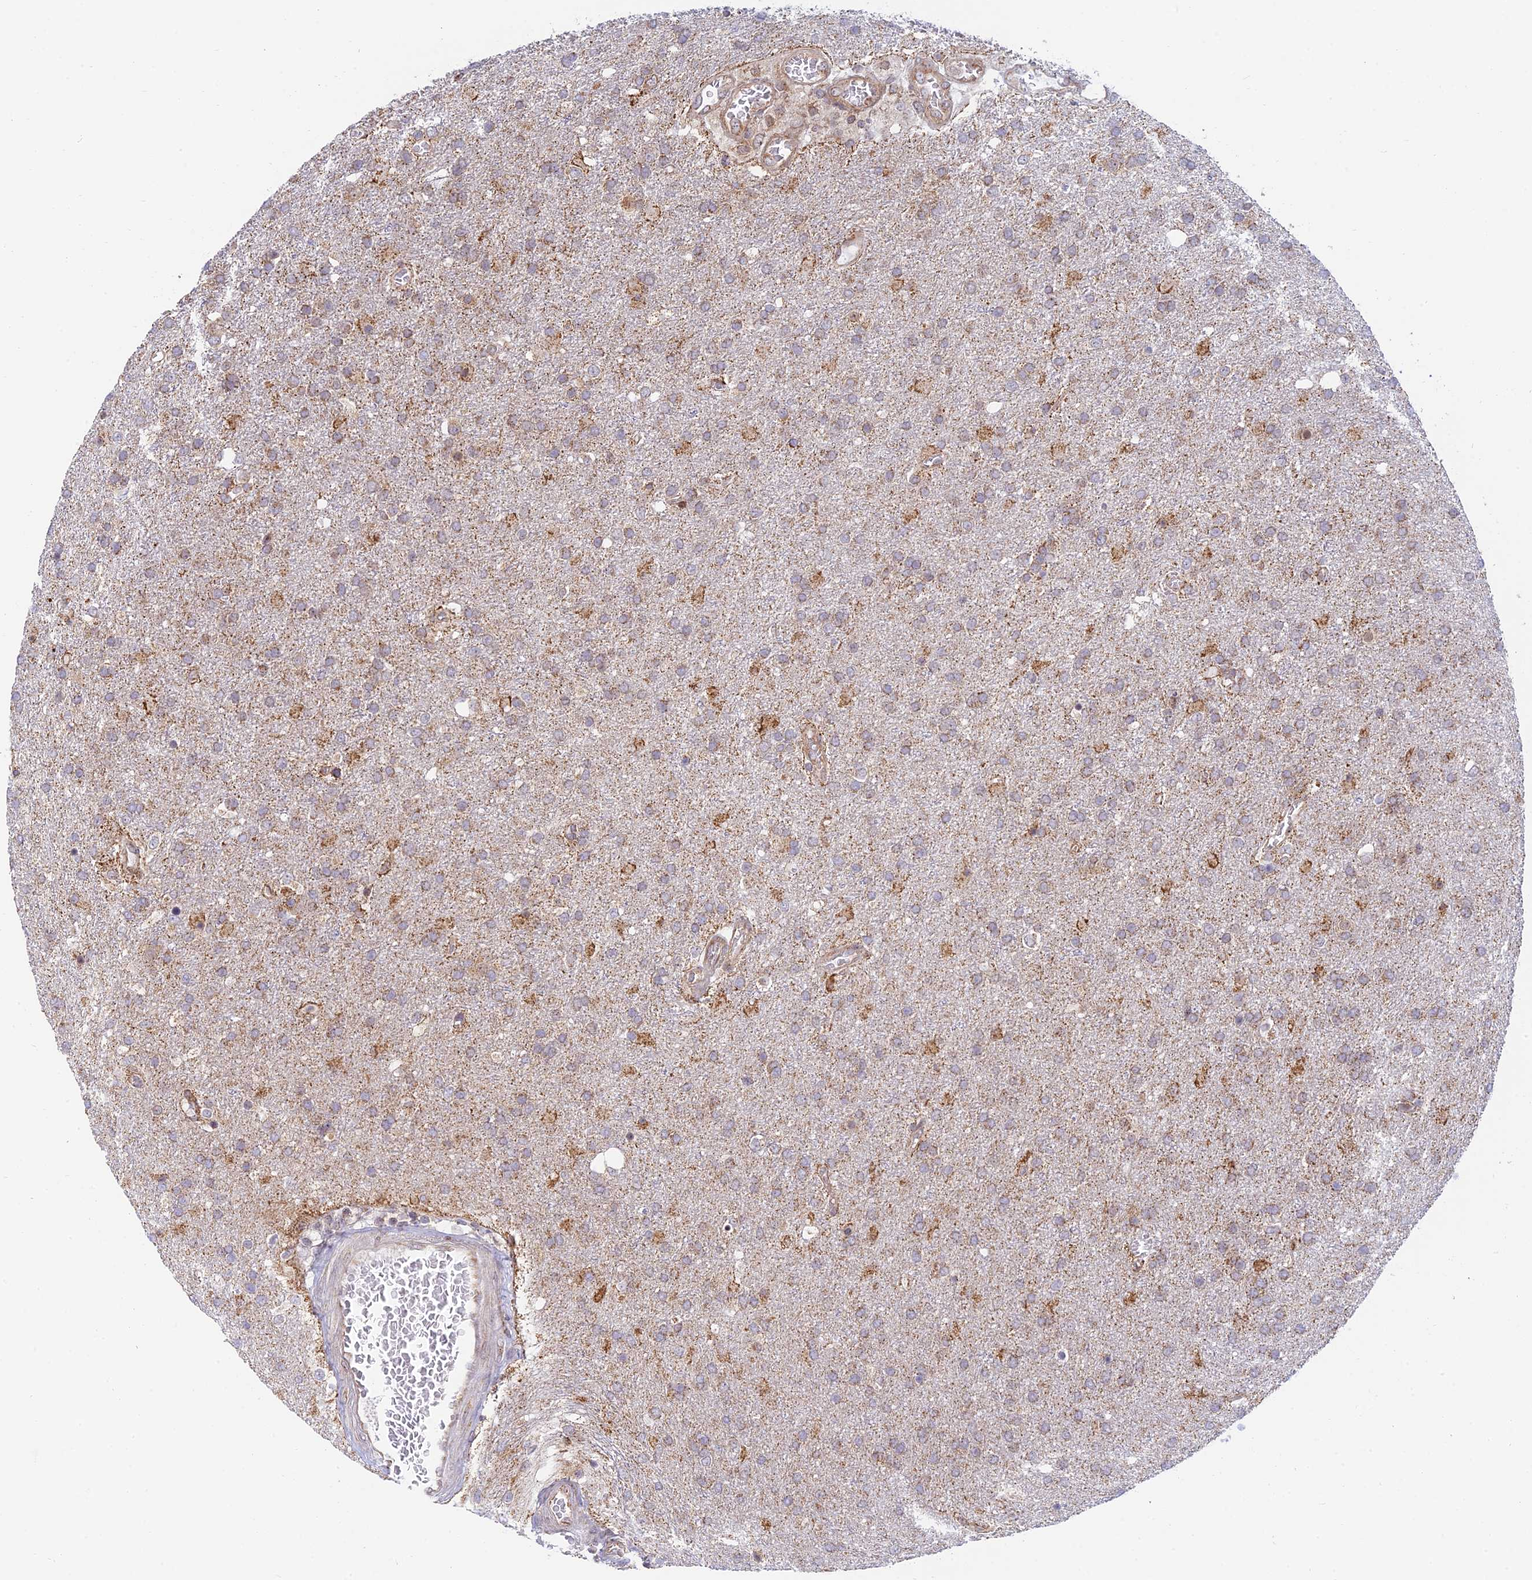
{"staining": {"intensity": "weak", "quantity": ">75%", "location": "cytoplasmic/membranous"}, "tissue": "glioma", "cell_type": "Tumor cells", "image_type": "cancer", "snomed": [{"axis": "morphology", "description": "Glioma, malignant, High grade"}, {"axis": "topography", "description": "Brain"}], "caption": "Glioma stained with DAB immunohistochemistry shows low levels of weak cytoplasmic/membranous positivity in approximately >75% of tumor cells.", "gene": "HOOK2", "patient": {"sex": "female", "age": 74}}